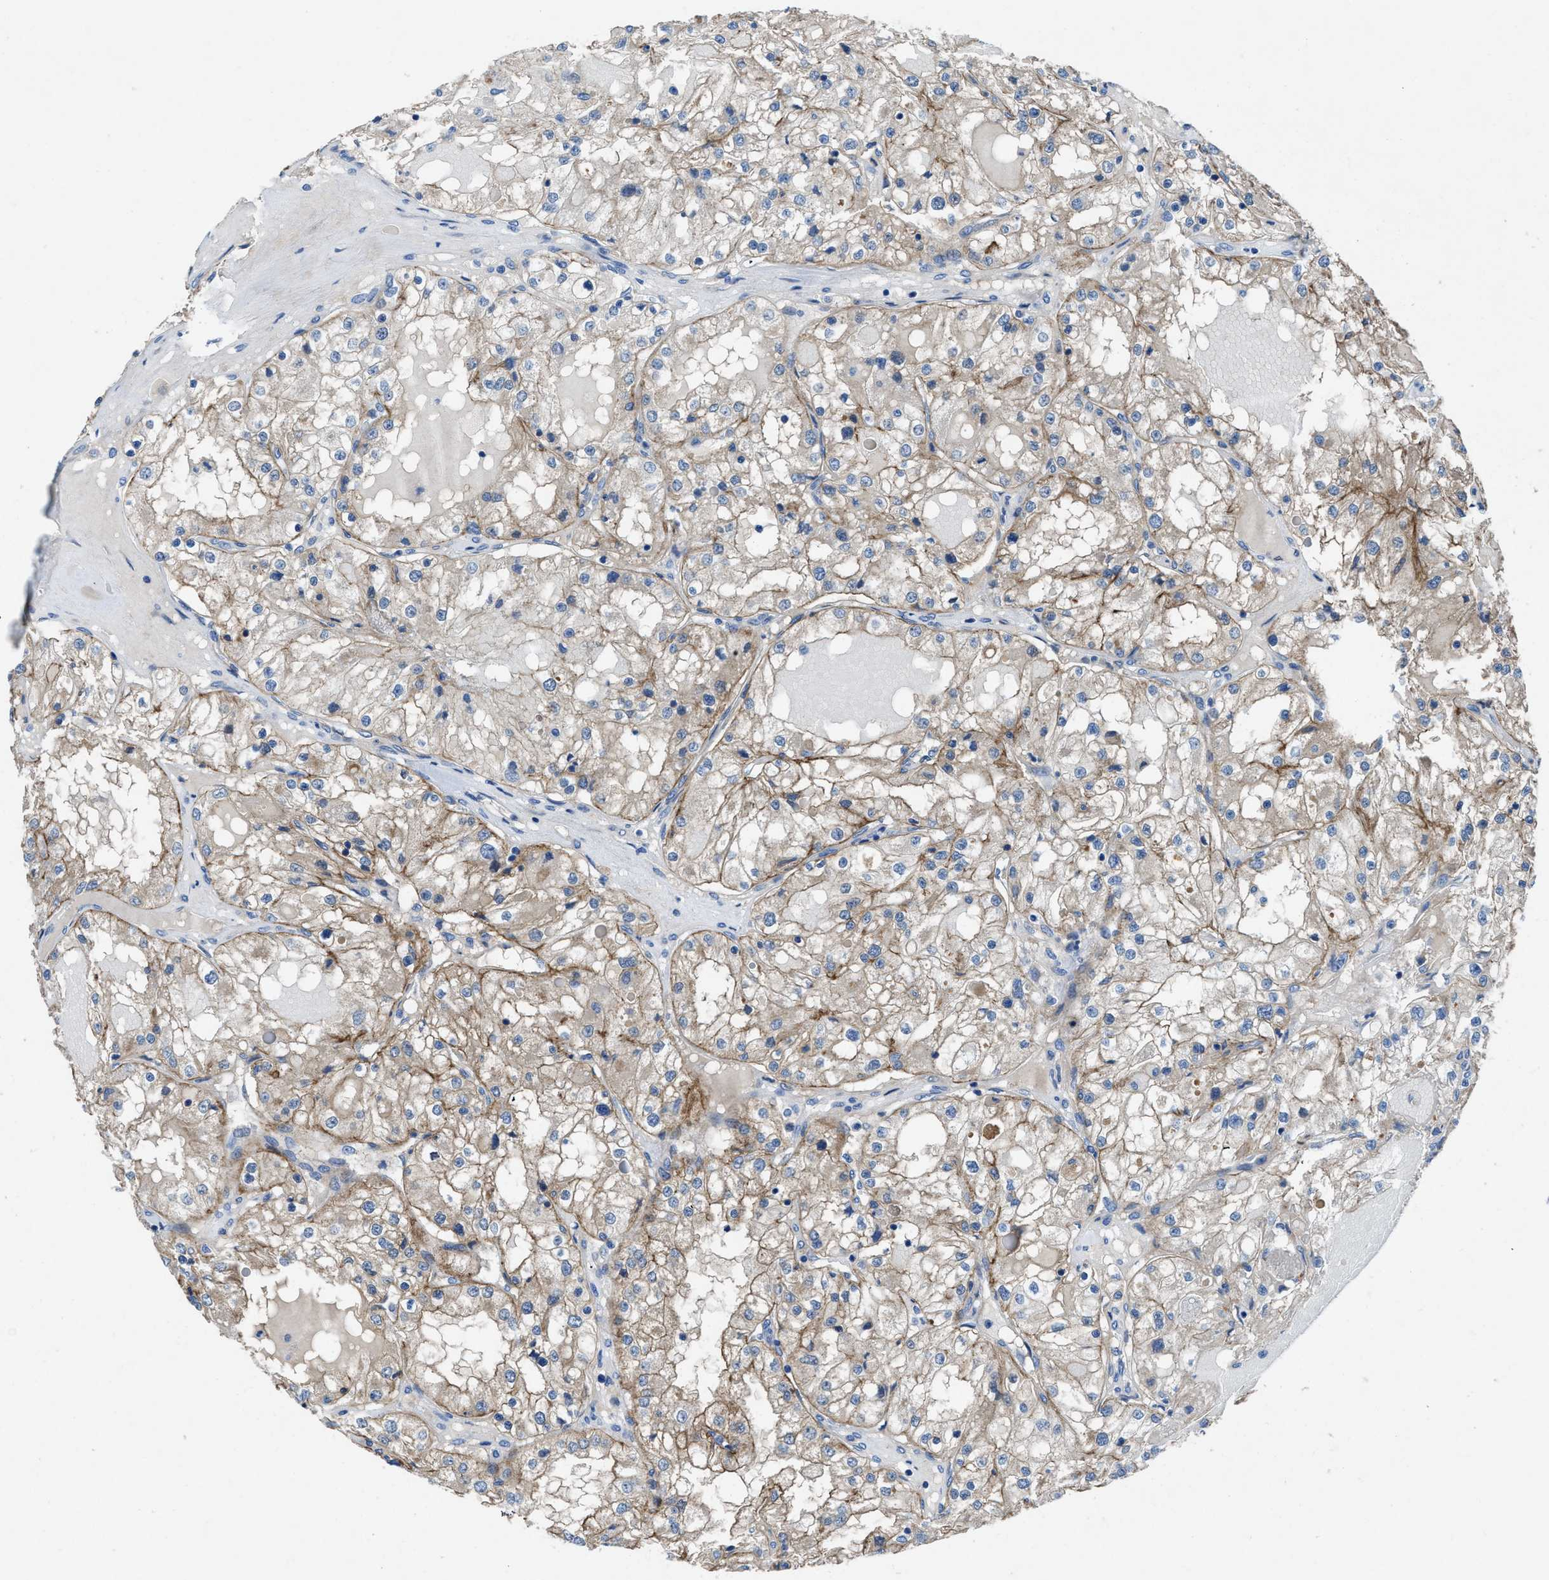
{"staining": {"intensity": "moderate", "quantity": ">75%", "location": "cytoplasmic/membranous"}, "tissue": "renal cancer", "cell_type": "Tumor cells", "image_type": "cancer", "snomed": [{"axis": "morphology", "description": "Adenocarcinoma, NOS"}, {"axis": "topography", "description": "Kidney"}], "caption": "Immunohistochemical staining of adenocarcinoma (renal) demonstrates medium levels of moderate cytoplasmic/membranous staining in about >75% of tumor cells.", "gene": "PTGFRN", "patient": {"sex": "male", "age": 68}}